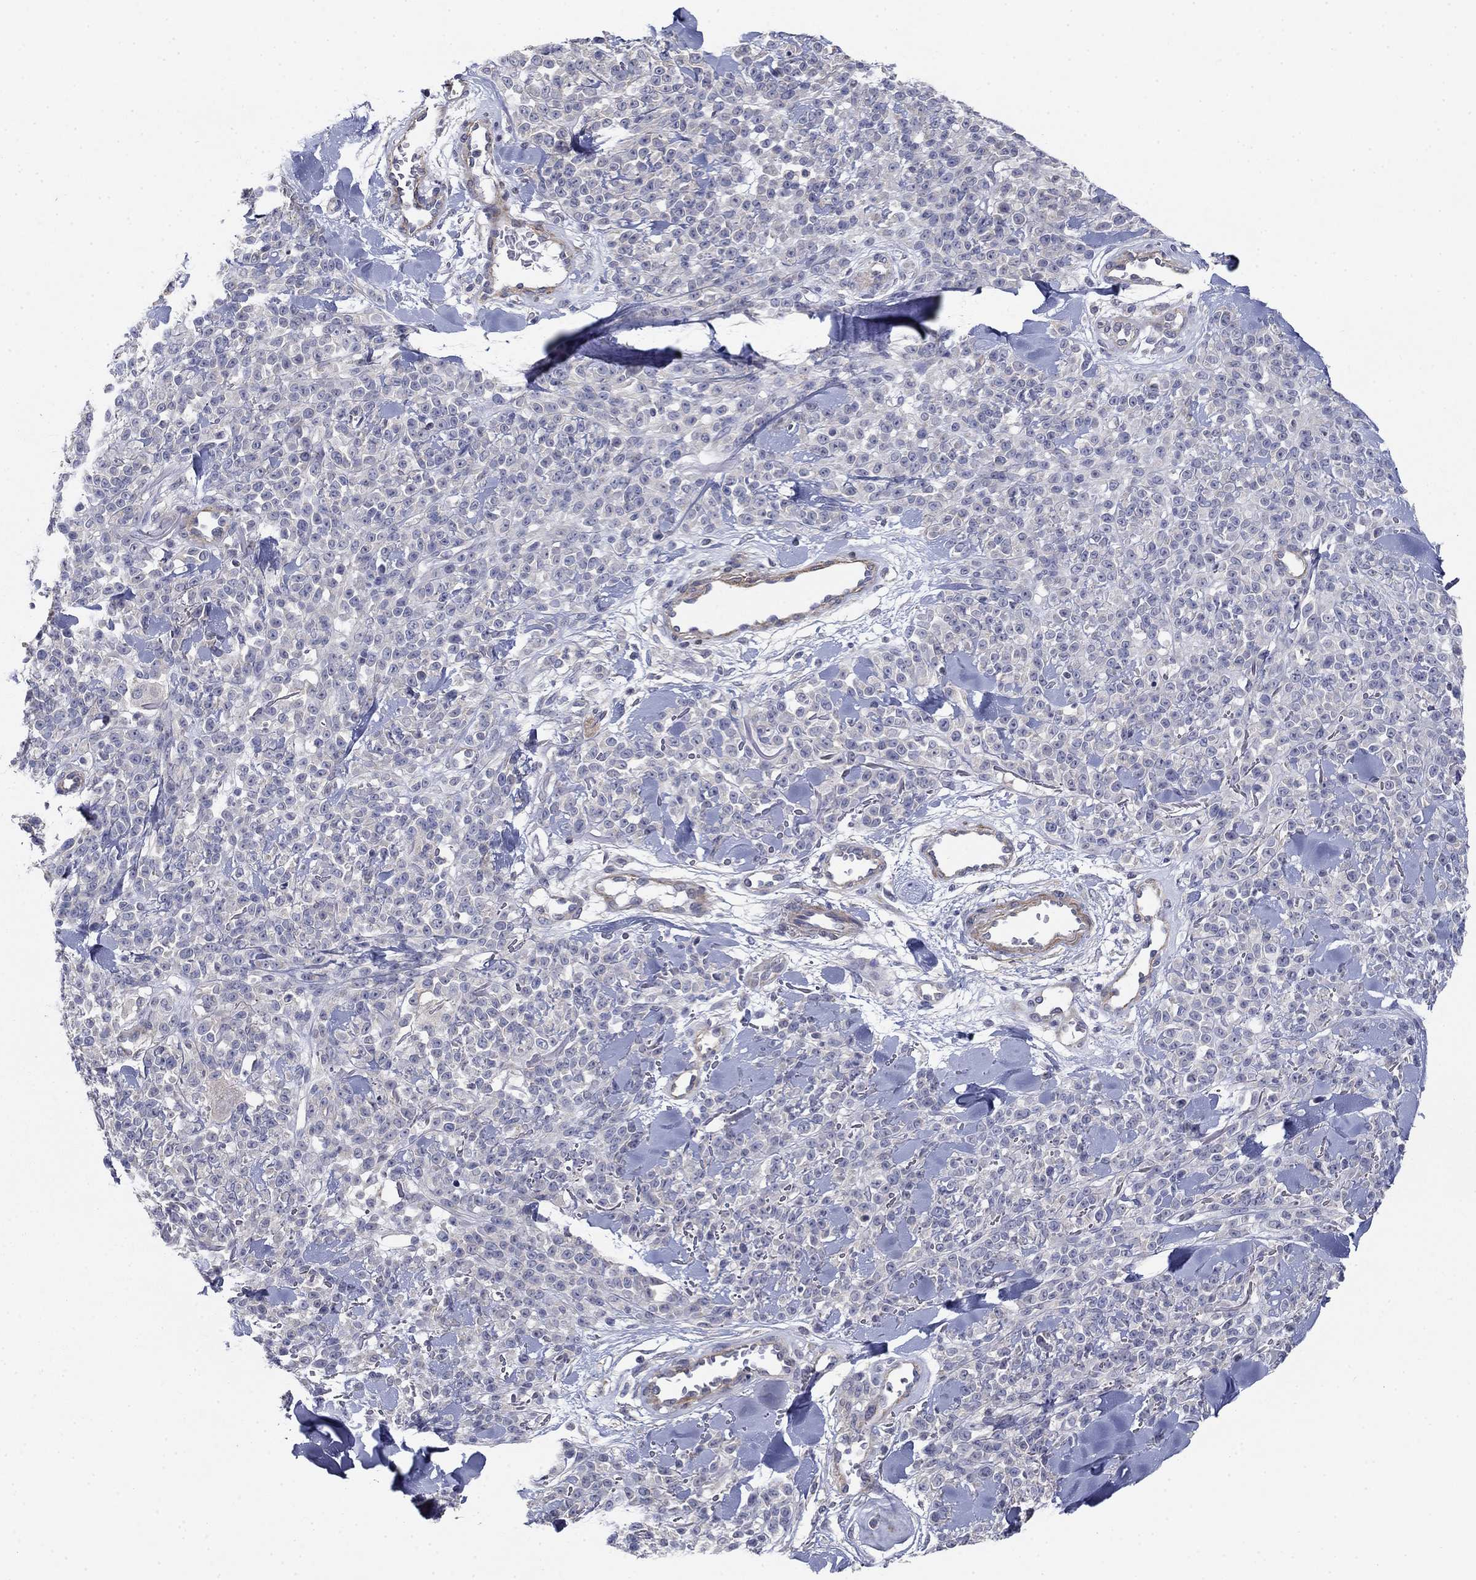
{"staining": {"intensity": "negative", "quantity": "none", "location": "none"}, "tissue": "melanoma", "cell_type": "Tumor cells", "image_type": "cancer", "snomed": [{"axis": "morphology", "description": "Malignant melanoma, NOS"}, {"axis": "topography", "description": "Skin"}, {"axis": "topography", "description": "Skin of trunk"}], "caption": "Malignant melanoma was stained to show a protein in brown. There is no significant staining in tumor cells.", "gene": "GRK7", "patient": {"sex": "male", "age": 74}}